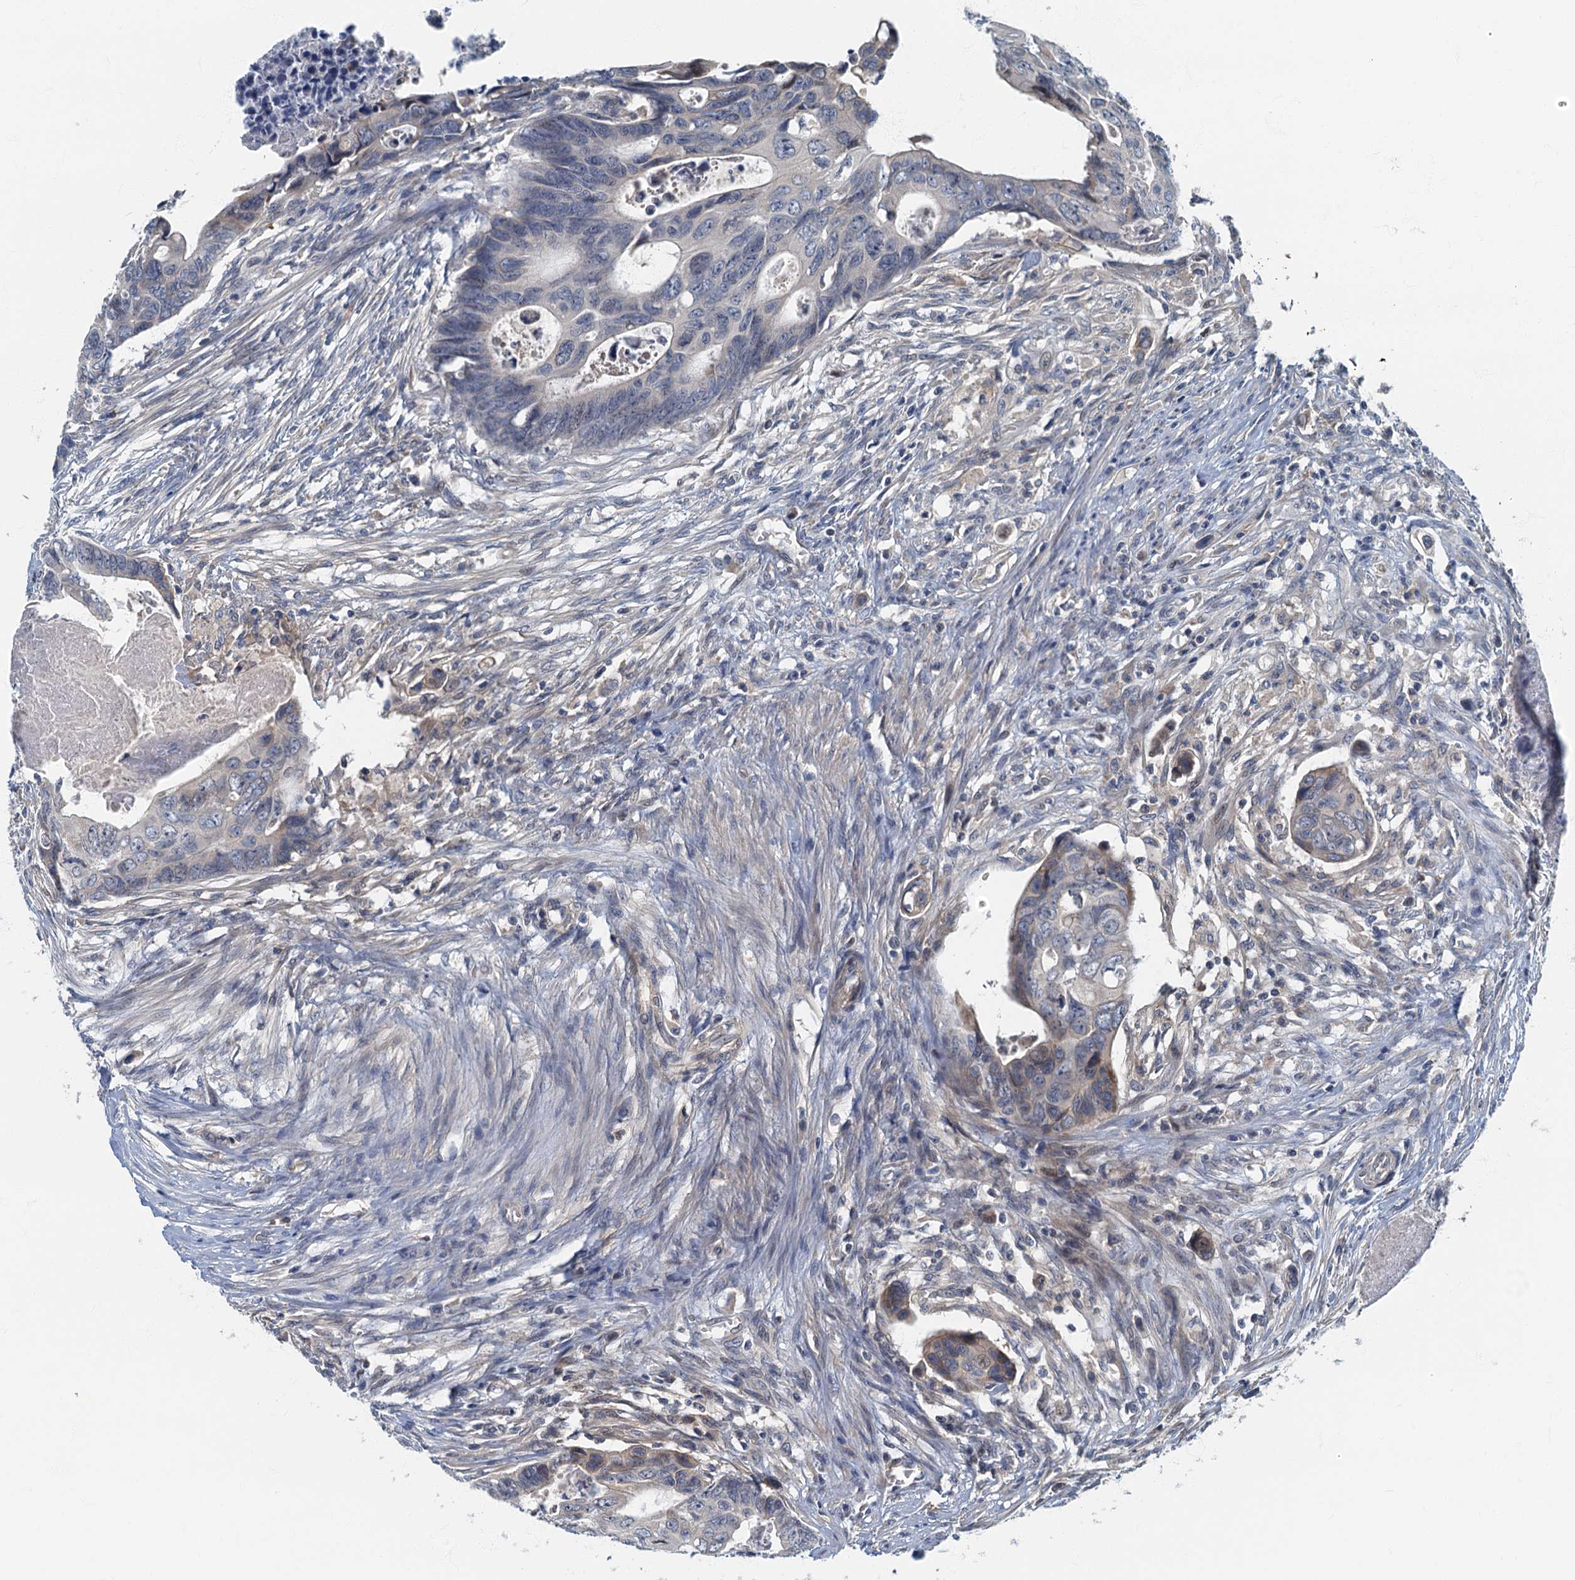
{"staining": {"intensity": "weak", "quantity": "<25%", "location": "cytoplasmic/membranous"}, "tissue": "colorectal cancer", "cell_type": "Tumor cells", "image_type": "cancer", "snomed": [{"axis": "morphology", "description": "Adenocarcinoma, NOS"}, {"axis": "topography", "description": "Rectum"}], "caption": "Immunohistochemistry (IHC) of colorectal adenocarcinoma reveals no staining in tumor cells.", "gene": "CKAP2L", "patient": {"sex": "female", "age": 78}}